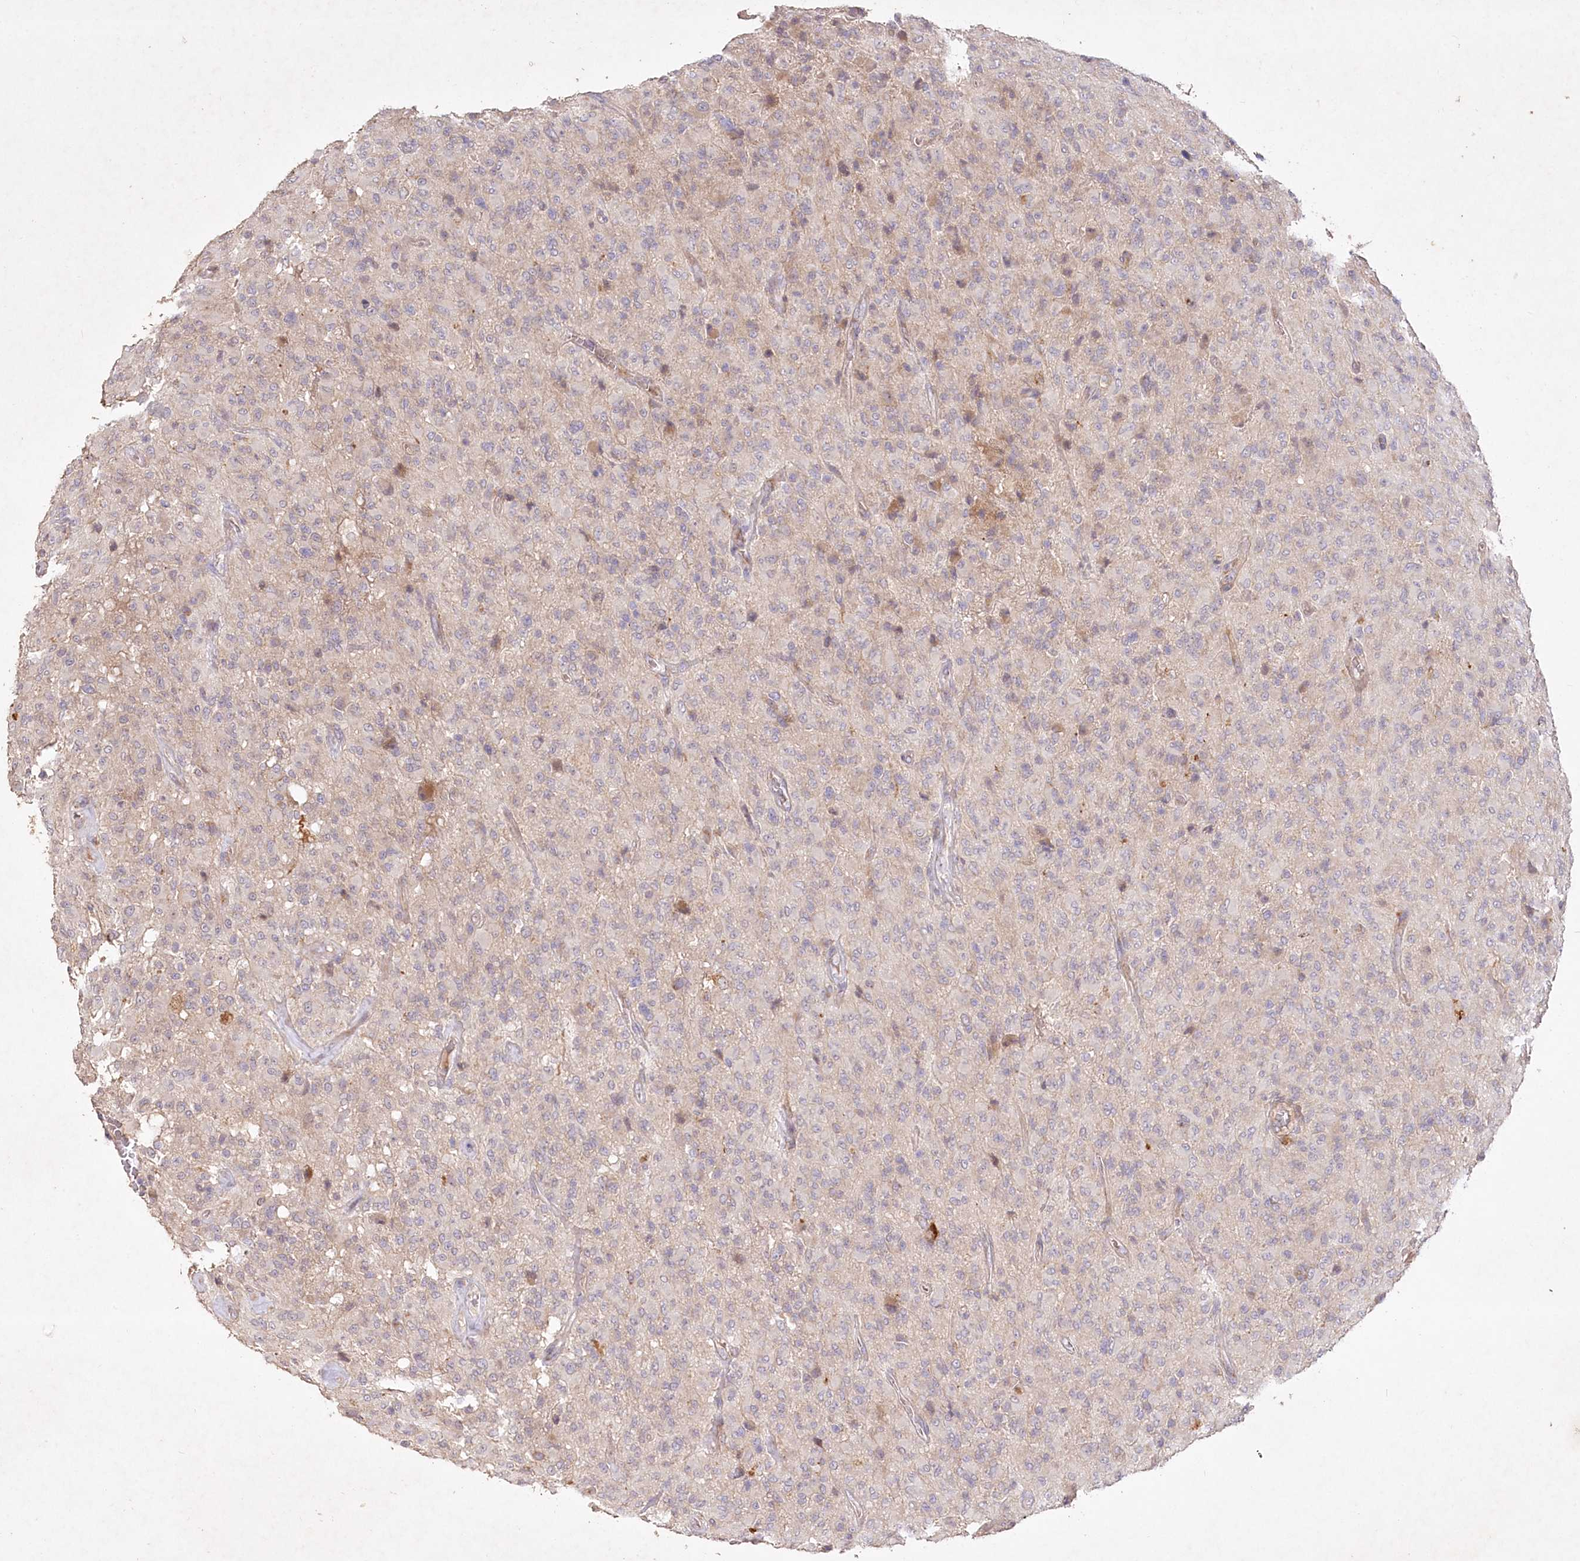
{"staining": {"intensity": "negative", "quantity": "none", "location": "none"}, "tissue": "glioma", "cell_type": "Tumor cells", "image_type": "cancer", "snomed": [{"axis": "morphology", "description": "Glioma, malignant, High grade"}, {"axis": "topography", "description": "Brain"}], "caption": "High magnification brightfield microscopy of malignant glioma (high-grade) stained with DAB (brown) and counterstained with hematoxylin (blue): tumor cells show no significant expression.", "gene": "IRAK1BP1", "patient": {"sex": "female", "age": 57}}